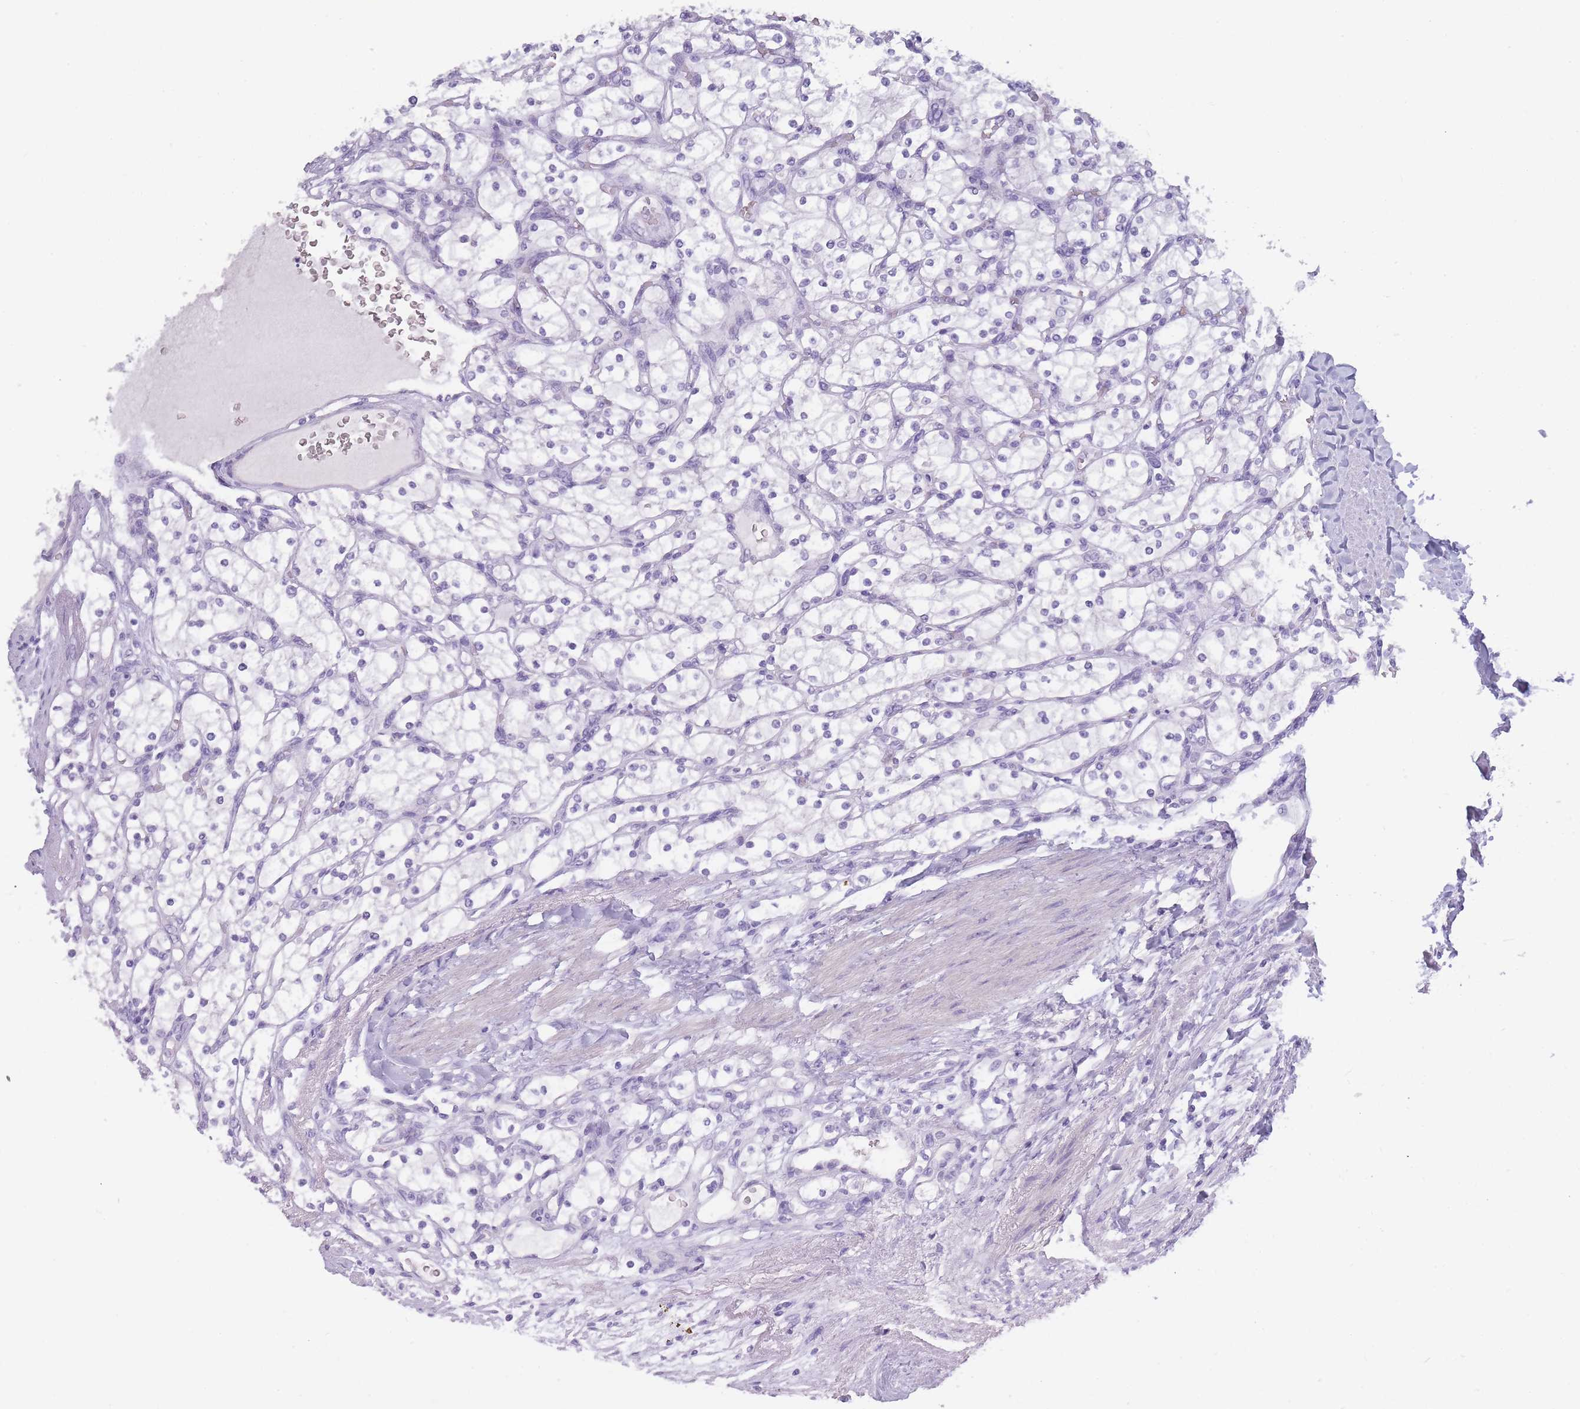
{"staining": {"intensity": "negative", "quantity": "none", "location": "none"}, "tissue": "renal cancer", "cell_type": "Tumor cells", "image_type": "cancer", "snomed": [{"axis": "morphology", "description": "Adenocarcinoma, NOS"}, {"axis": "topography", "description": "Kidney"}], "caption": "This is a image of IHC staining of renal adenocarcinoma, which shows no expression in tumor cells.", "gene": "TCP11", "patient": {"sex": "male", "age": 80}}